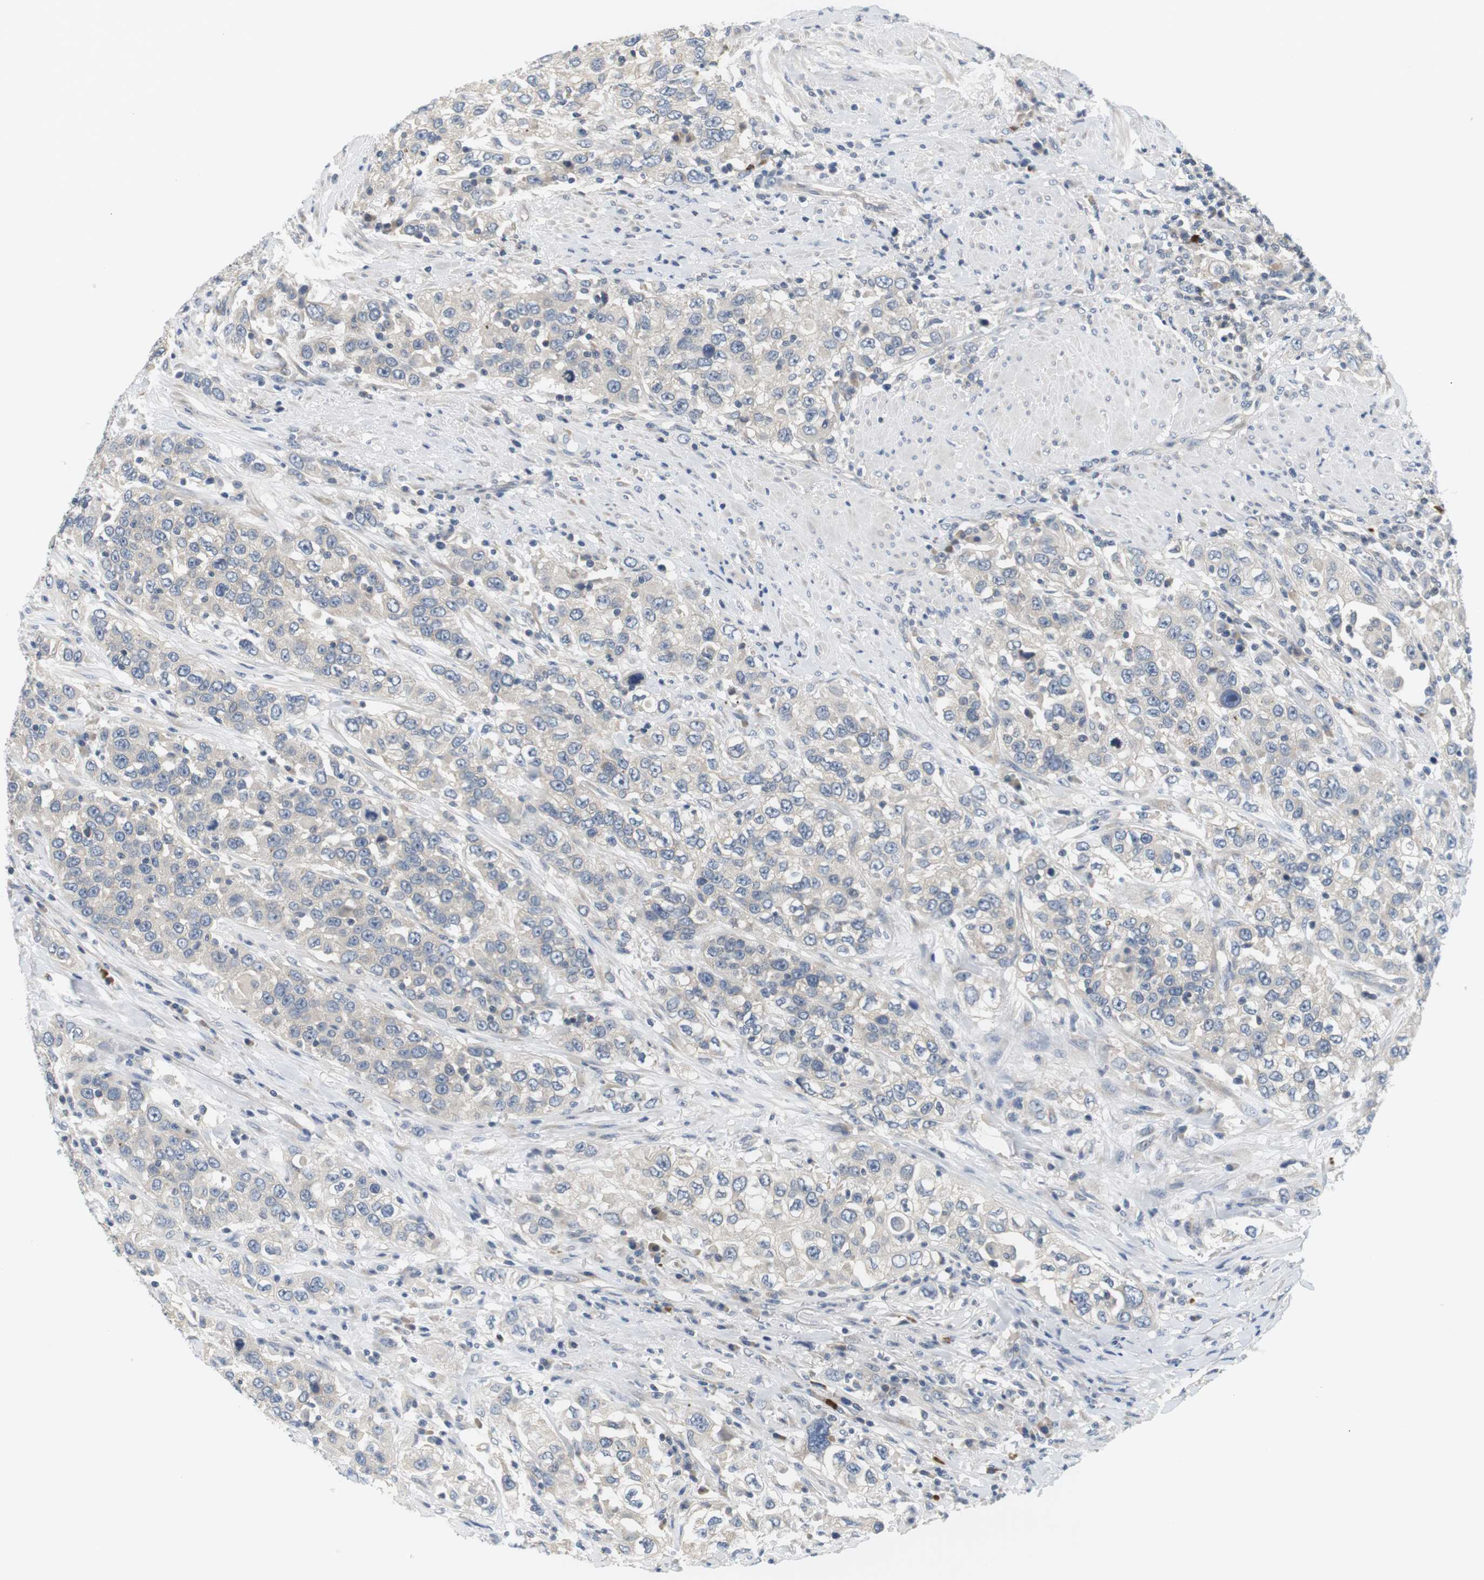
{"staining": {"intensity": "negative", "quantity": "none", "location": "none"}, "tissue": "urothelial cancer", "cell_type": "Tumor cells", "image_type": "cancer", "snomed": [{"axis": "morphology", "description": "Urothelial carcinoma, High grade"}, {"axis": "topography", "description": "Urinary bladder"}], "caption": "This is a photomicrograph of IHC staining of urothelial carcinoma (high-grade), which shows no expression in tumor cells. Brightfield microscopy of immunohistochemistry stained with DAB (brown) and hematoxylin (blue), captured at high magnification.", "gene": "EVA1C", "patient": {"sex": "female", "age": 80}}